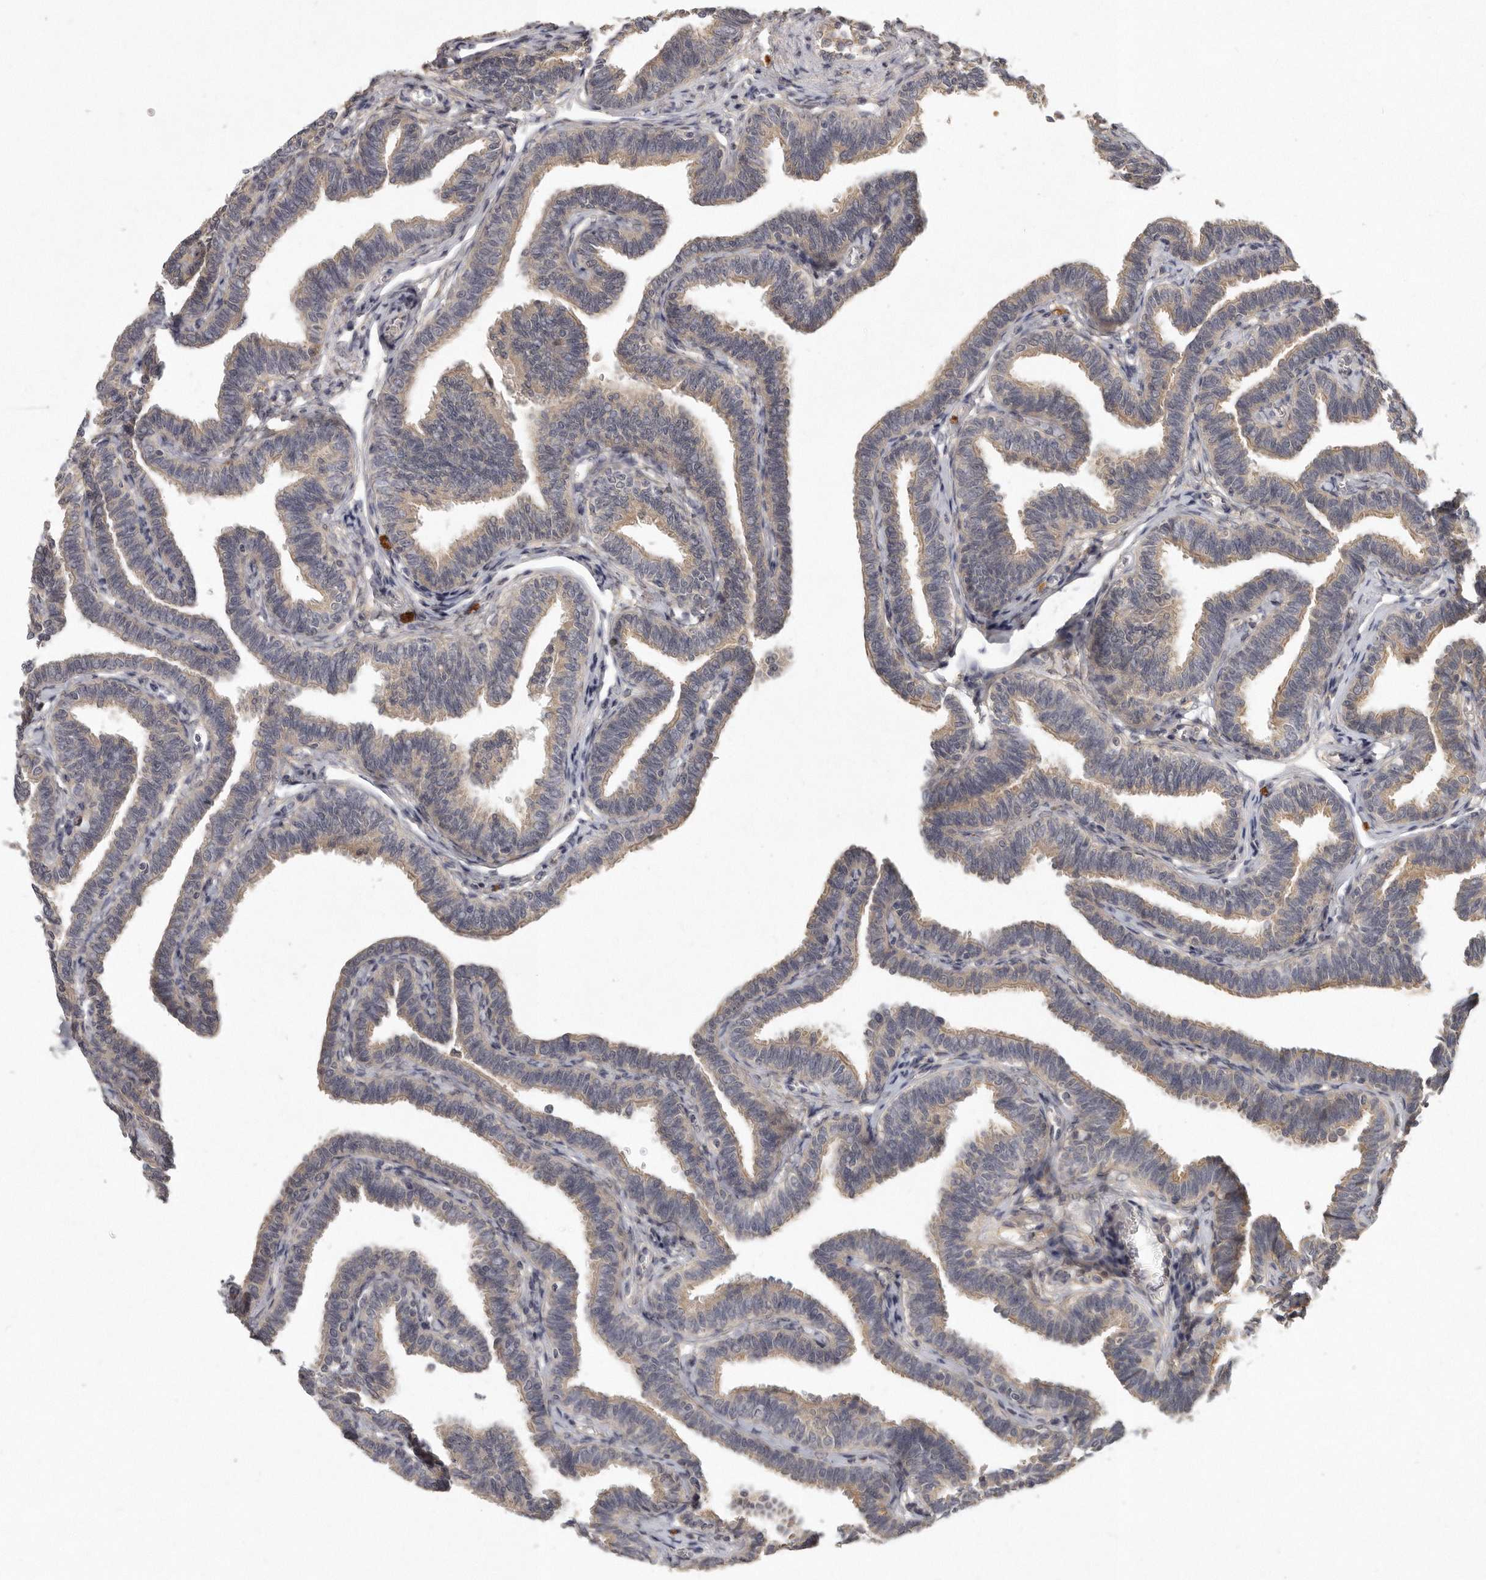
{"staining": {"intensity": "weak", "quantity": "25%-75%", "location": "cytoplasmic/membranous"}, "tissue": "fallopian tube", "cell_type": "Glandular cells", "image_type": "normal", "snomed": [{"axis": "morphology", "description": "Normal tissue, NOS"}, {"axis": "topography", "description": "Fallopian tube"}, {"axis": "topography", "description": "Ovary"}], "caption": "Benign fallopian tube reveals weak cytoplasmic/membranous staining in approximately 25%-75% of glandular cells.", "gene": "SLC22A1", "patient": {"sex": "female", "age": 23}}